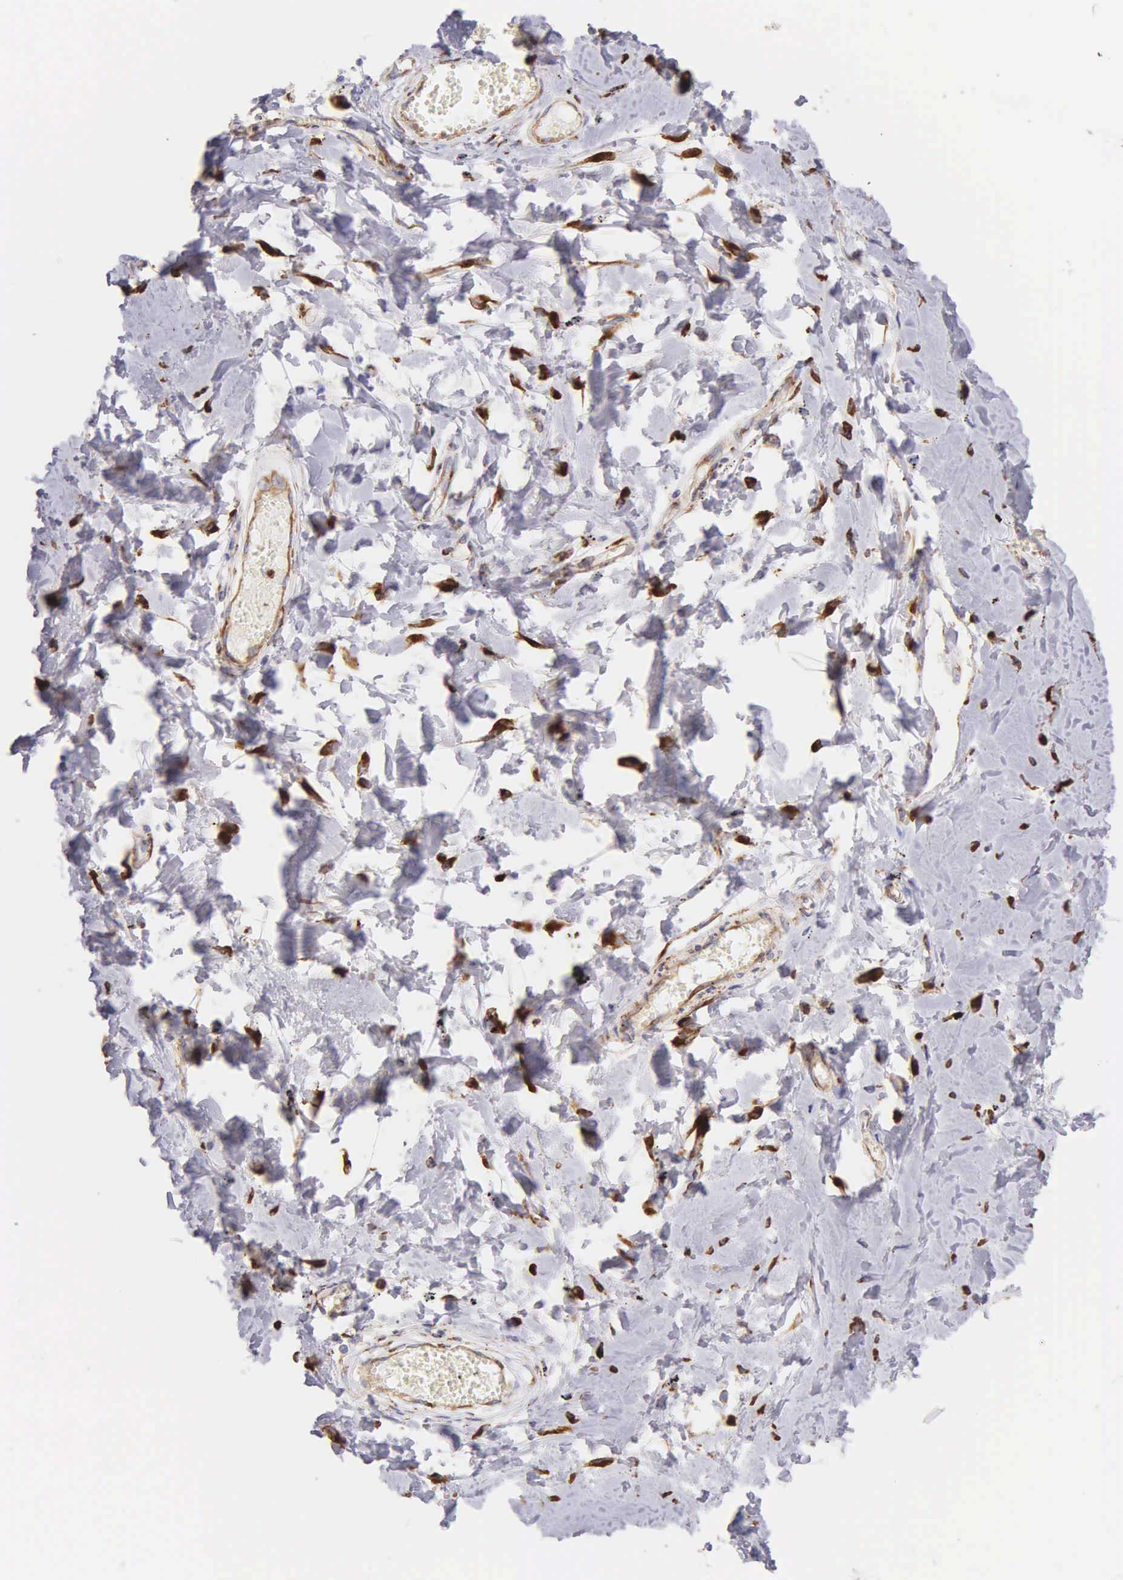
{"staining": {"intensity": "negative", "quantity": "none", "location": "none"}, "tissue": "adipose tissue", "cell_type": "Adipocytes", "image_type": "normal", "snomed": [{"axis": "morphology", "description": "Normal tissue, NOS"}, {"axis": "morphology", "description": "Sarcoma, NOS"}, {"axis": "topography", "description": "Skin"}, {"axis": "topography", "description": "Soft tissue"}], "caption": "Unremarkable adipose tissue was stained to show a protein in brown. There is no significant expression in adipocytes. (Stains: DAB immunohistochemistry with hematoxylin counter stain, Microscopy: brightfield microscopy at high magnification).", "gene": "CKAP4", "patient": {"sex": "female", "age": 51}}